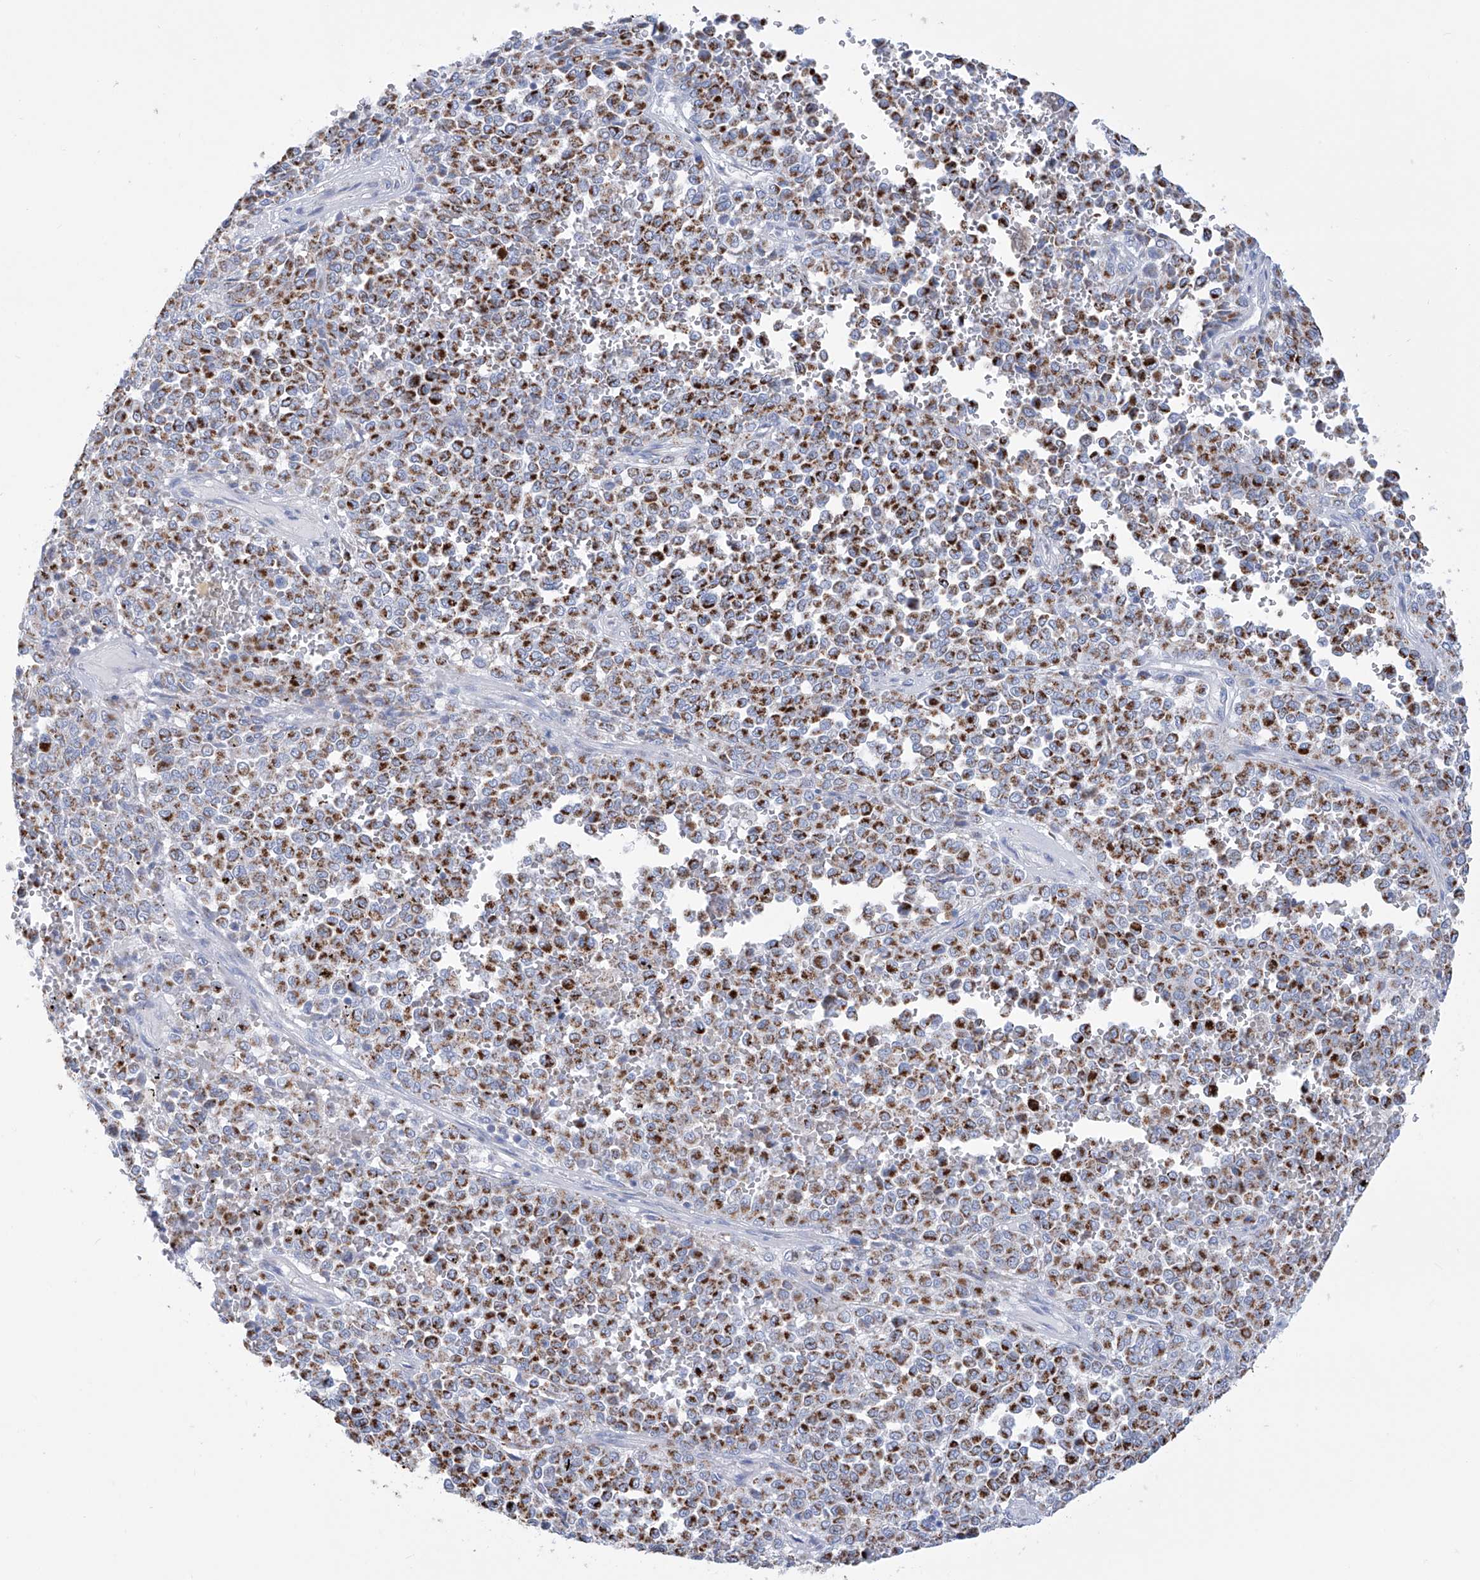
{"staining": {"intensity": "strong", "quantity": ">75%", "location": "cytoplasmic/membranous"}, "tissue": "melanoma", "cell_type": "Tumor cells", "image_type": "cancer", "snomed": [{"axis": "morphology", "description": "Malignant melanoma, Metastatic site"}, {"axis": "topography", "description": "Pancreas"}], "caption": "IHC micrograph of neoplastic tissue: human melanoma stained using immunohistochemistry shows high levels of strong protein expression localized specifically in the cytoplasmic/membranous of tumor cells, appearing as a cytoplasmic/membranous brown color.", "gene": "ALDH6A1", "patient": {"sex": "female", "age": 30}}